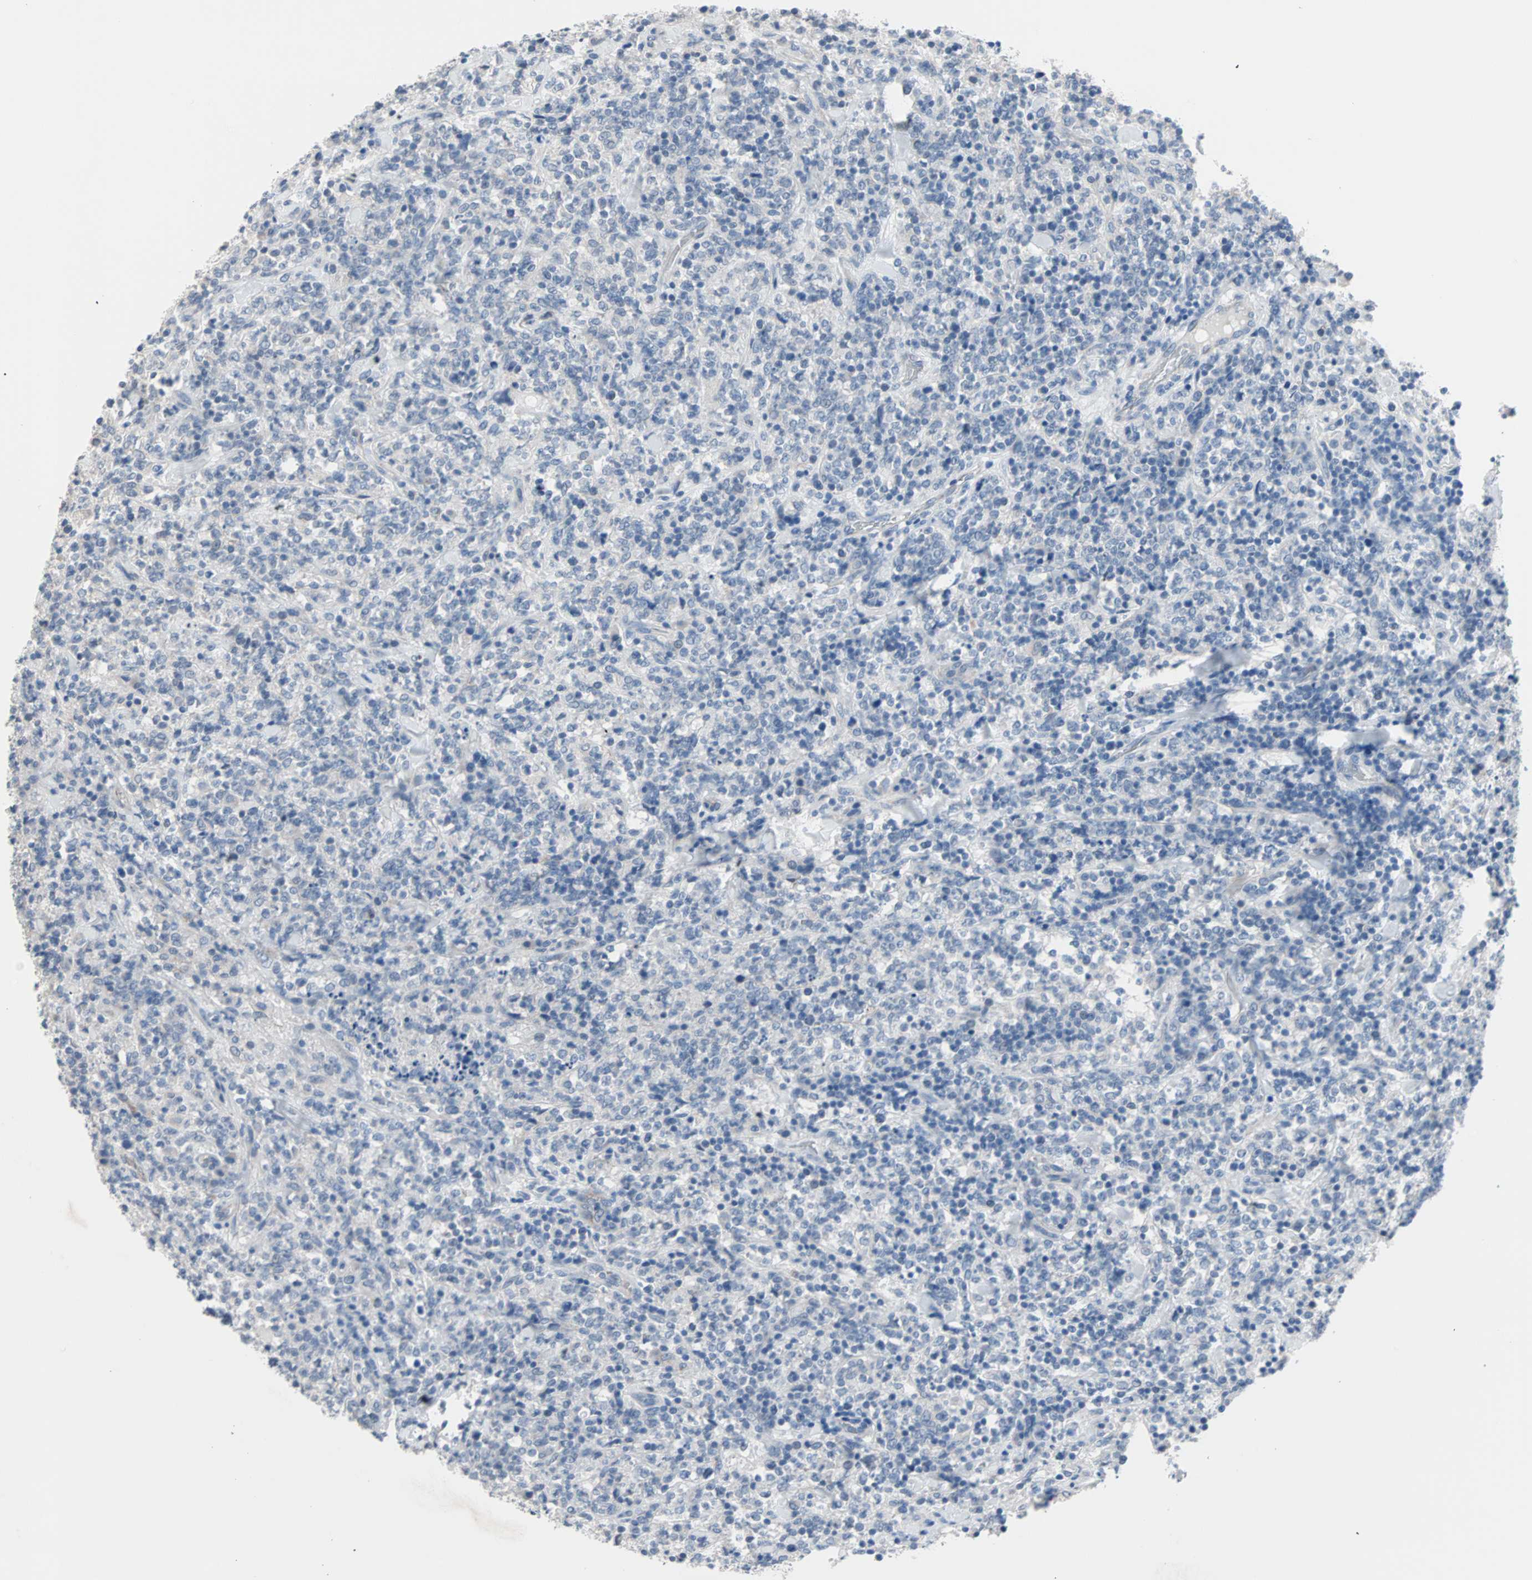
{"staining": {"intensity": "negative", "quantity": "none", "location": "none"}, "tissue": "lymphoma", "cell_type": "Tumor cells", "image_type": "cancer", "snomed": [{"axis": "morphology", "description": "Malignant lymphoma, non-Hodgkin's type, High grade"}, {"axis": "topography", "description": "Soft tissue"}], "caption": "Immunohistochemistry (IHC) image of neoplastic tissue: human high-grade malignant lymphoma, non-Hodgkin's type stained with DAB (3,3'-diaminobenzidine) demonstrates no significant protein positivity in tumor cells.", "gene": "ULBP1", "patient": {"sex": "male", "age": 18}}